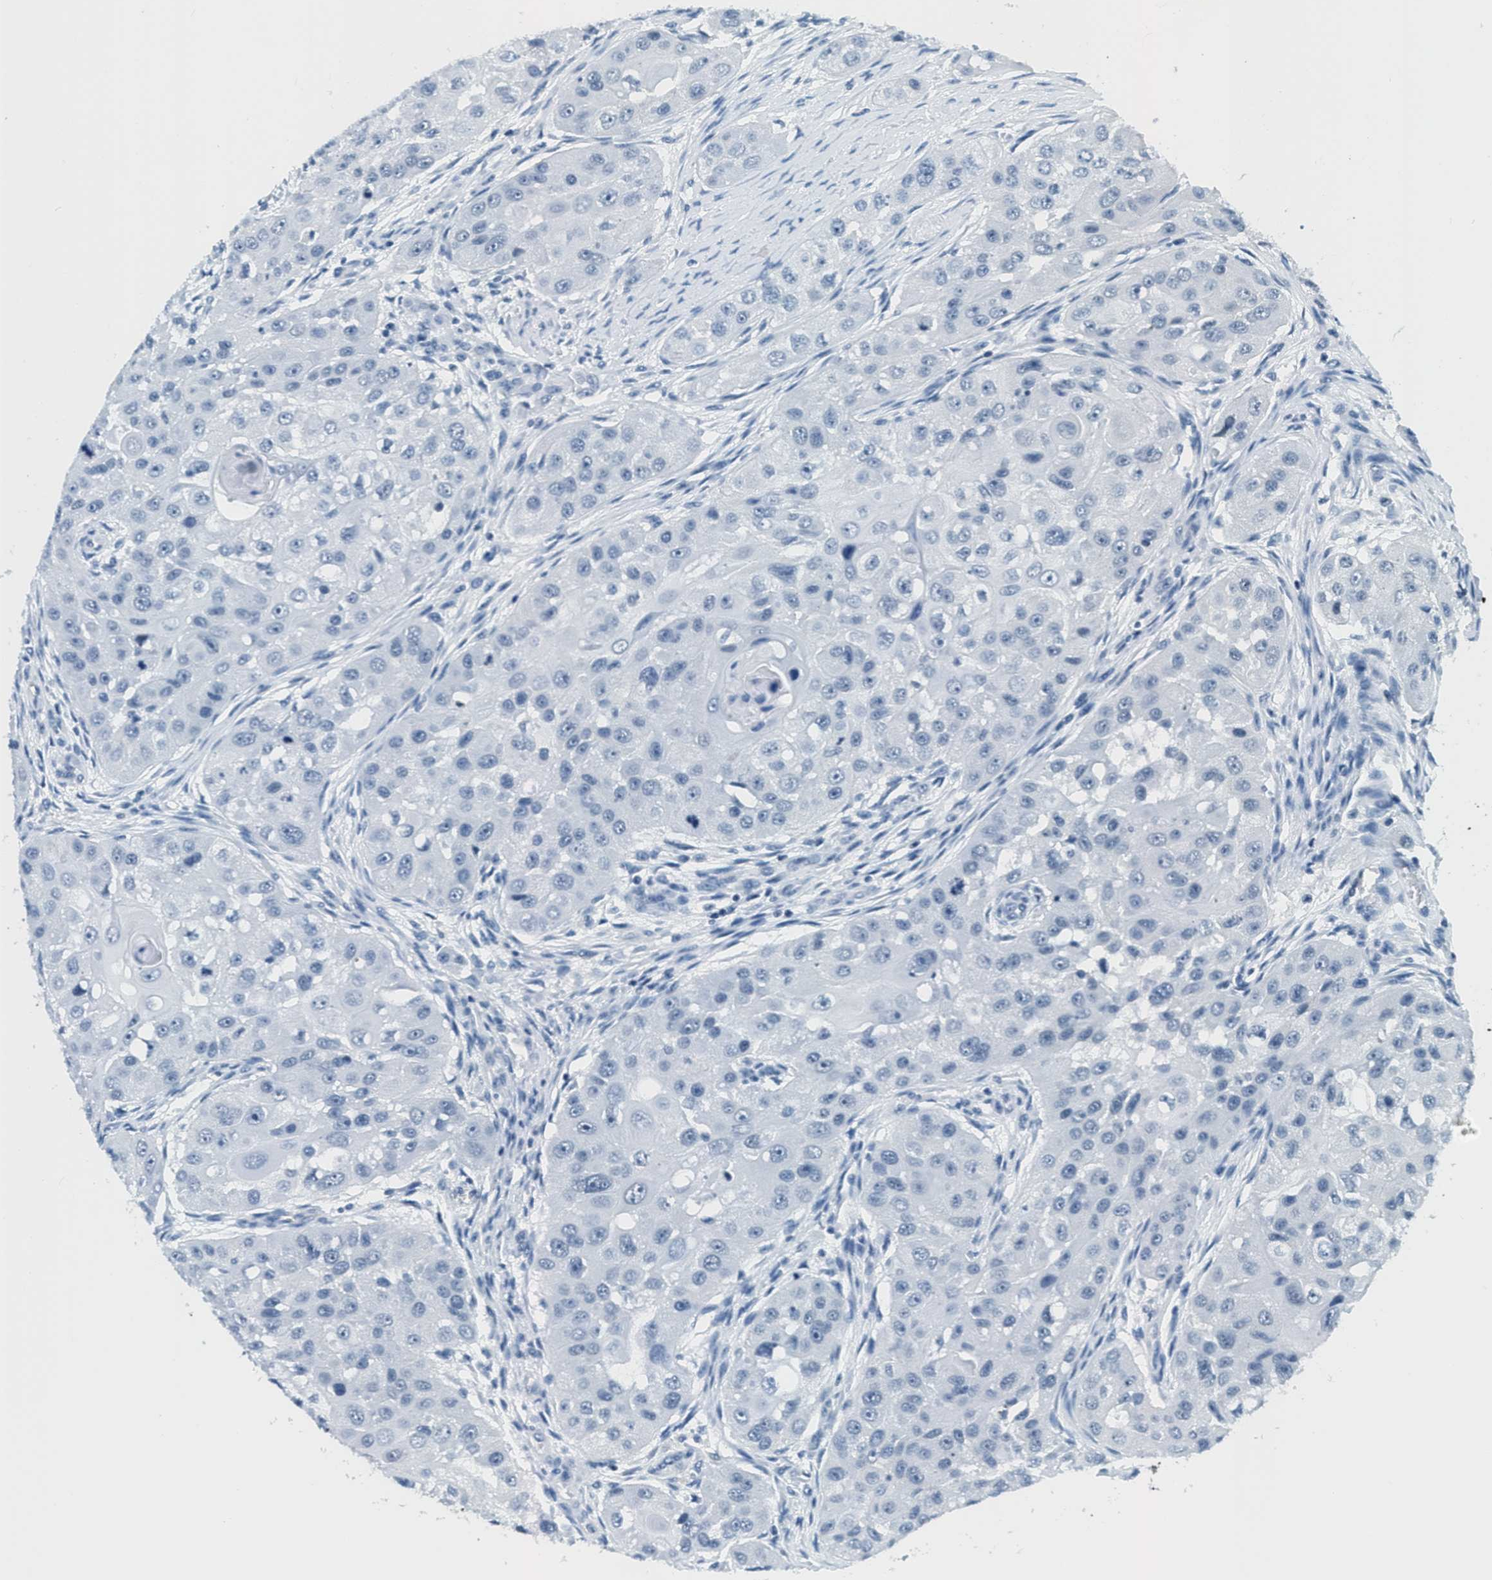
{"staining": {"intensity": "negative", "quantity": "none", "location": "none"}, "tissue": "head and neck cancer", "cell_type": "Tumor cells", "image_type": "cancer", "snomed": [{"axis": "morphology", "description": "Normal tissue, NOS"}, {"axis": "morphology", "description": "Squamous cell carcinoma, NOS"}, {"axis": "topography", "description": "Skeletal muscle"}, {"axis": "topography", "description": "Head-Neck"}], "caption": "Immunohistochemistry of head and neck cancer (squamous cell carcinoma) shows no positivity in tumor cells.", "gene": "CA4", "patient": {"sex": "male", "age": 51}}